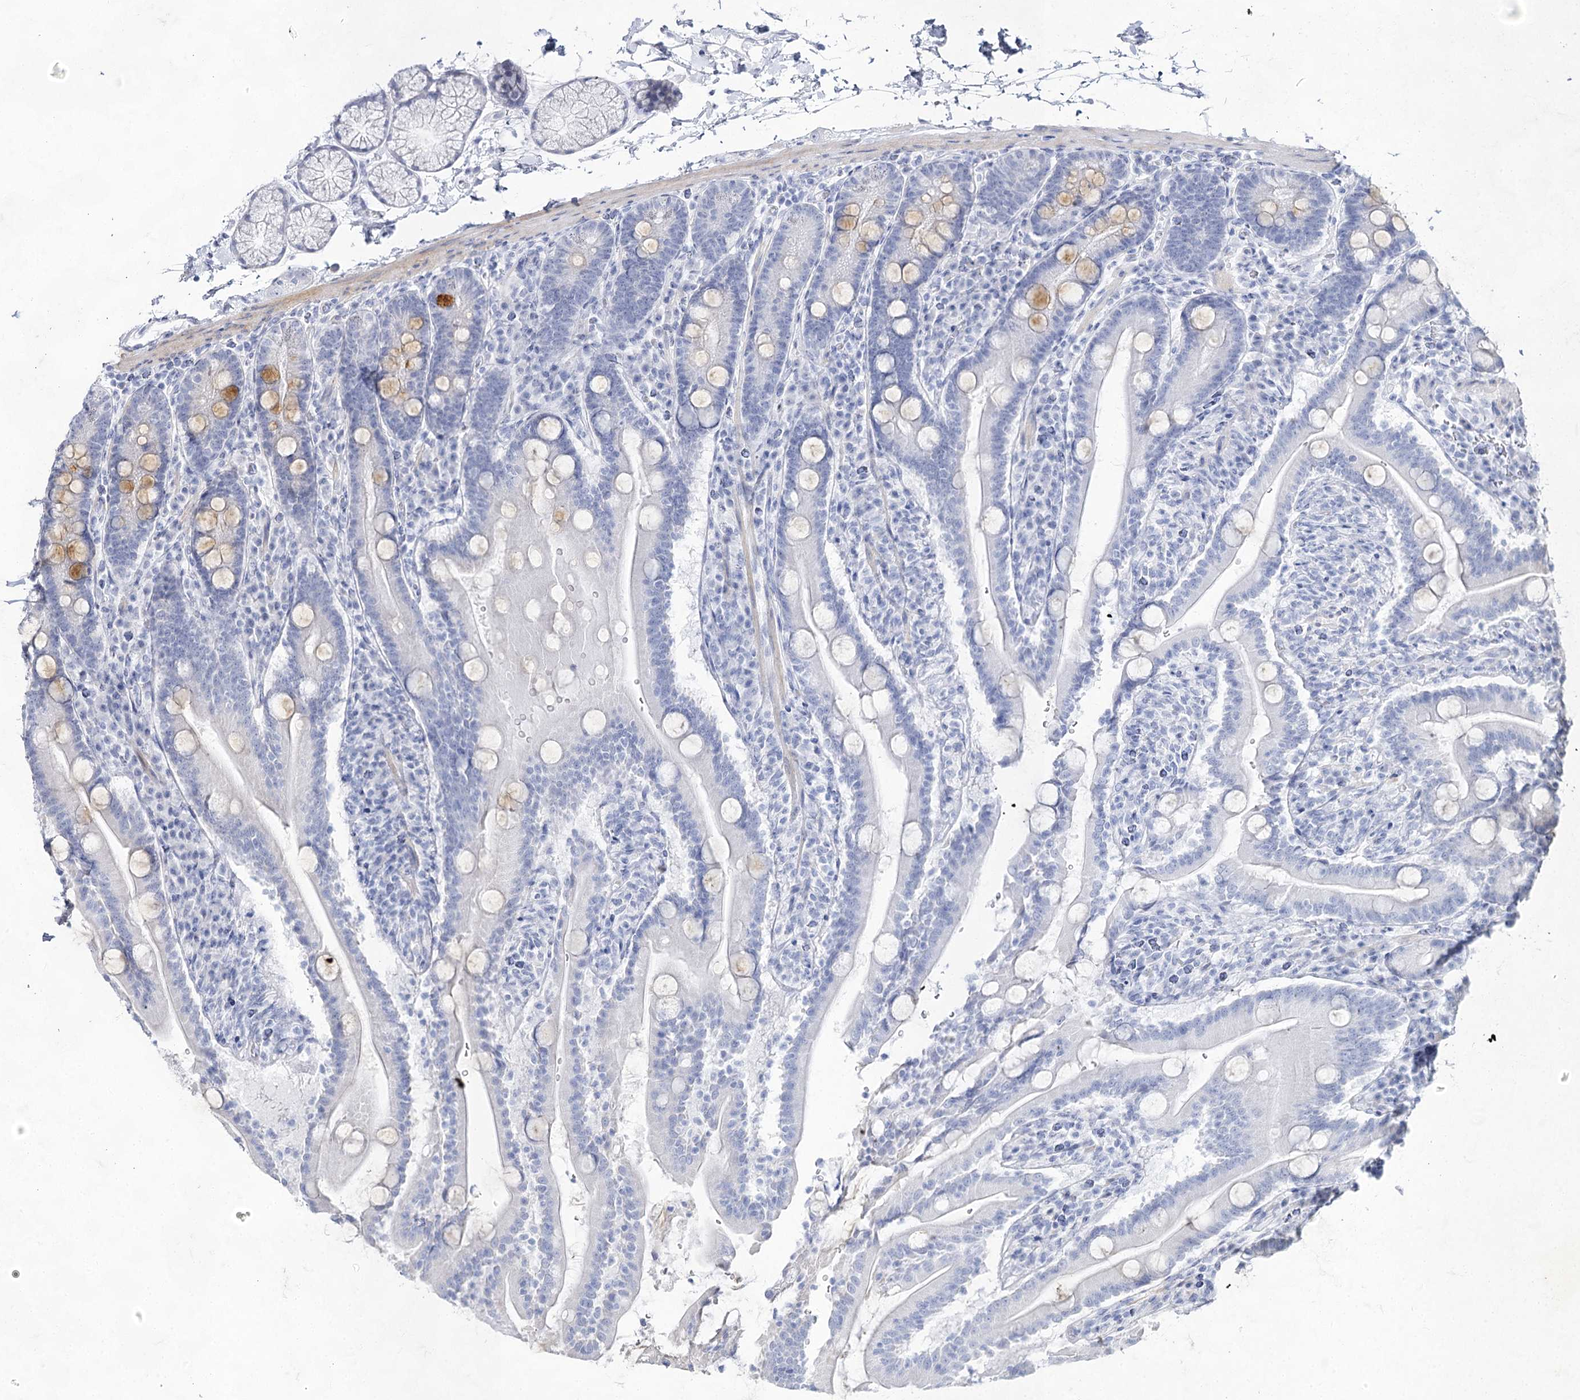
{"staining": {"intensity": "moderate", "quantity": "<25%", "location": "cytoplasmic/membranous"}, "tissue": "duodenum", "cell_type": "Glandular cells", "image_type": "normal", "snomed": [{"axis": "morphology", "description": "Normal tissue, NOS"}, {"axis": "topography", "description": "Duodenum"}], "caption": "Duodenum was stained to show a protein in brown. There is low levels of moderate cytoplasmic/membranous positivity in about <25% of glandular cells. (brown staining indicates protein expression, while blue staining denotes nuclei).", "gene": "ACRV1", "patient": {"sex": "male", "age": 35}}